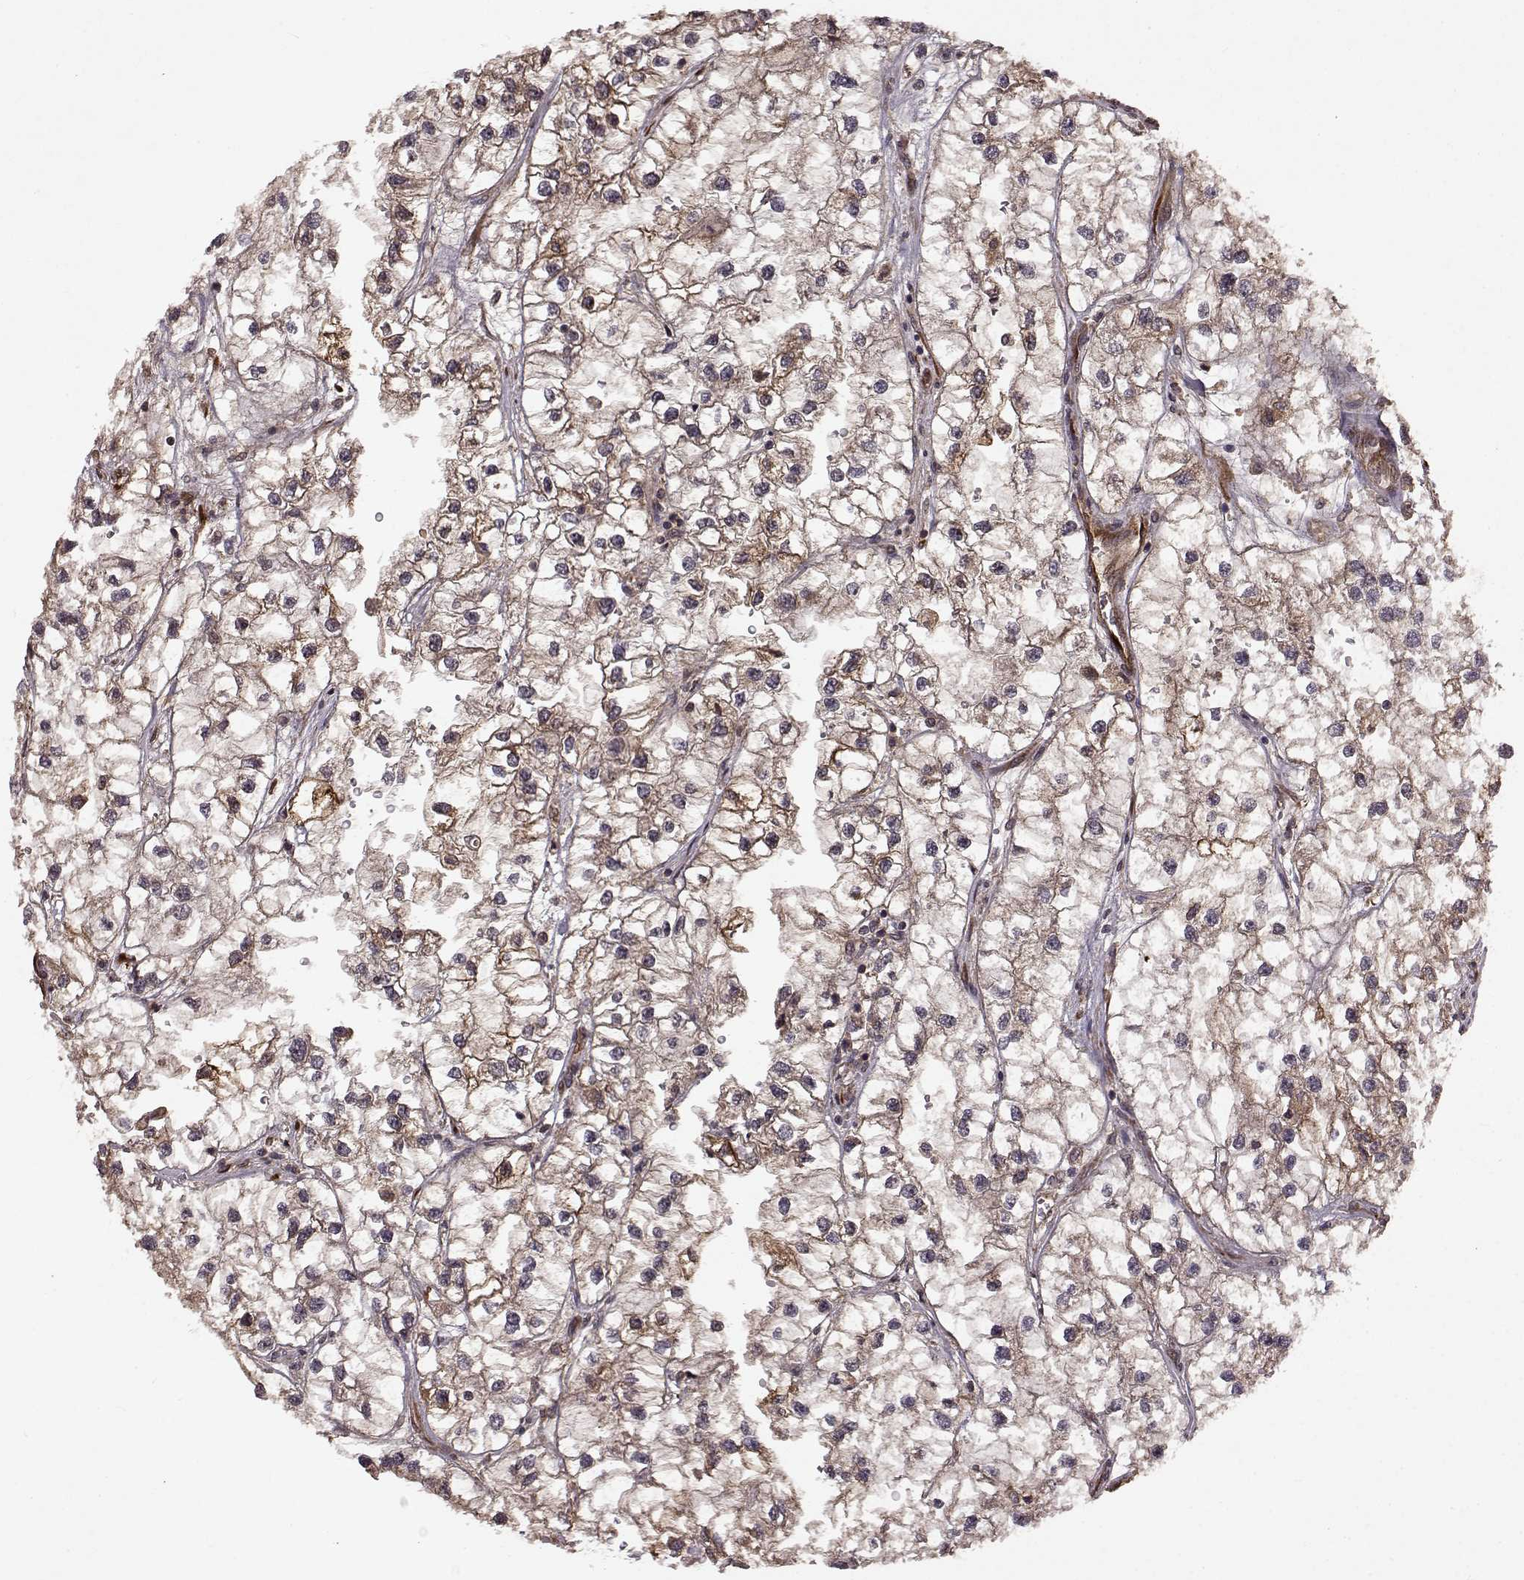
{"staining": {"intensity": "strong", "quantity": "<25%", "location": "cytoplasmic/membranous"}, "tissue": "renal cancer", "cell_type": "Tumor cells", "image_type": "cancer", "snomed": [{"axis": "morphology", "description": "Adenocarcinoma, NOS"}, {"axis": "topography", "description": "Kidney"}], "caption": "Renal adenocarcinoma tissue demonstrates strong cytoplasmic/membranous positivity in approximately <25% of tumor cells, visualized by immunohistochemistry.", "gene": "FSTL1", "patient": {"sex": "male", "age": 59}}